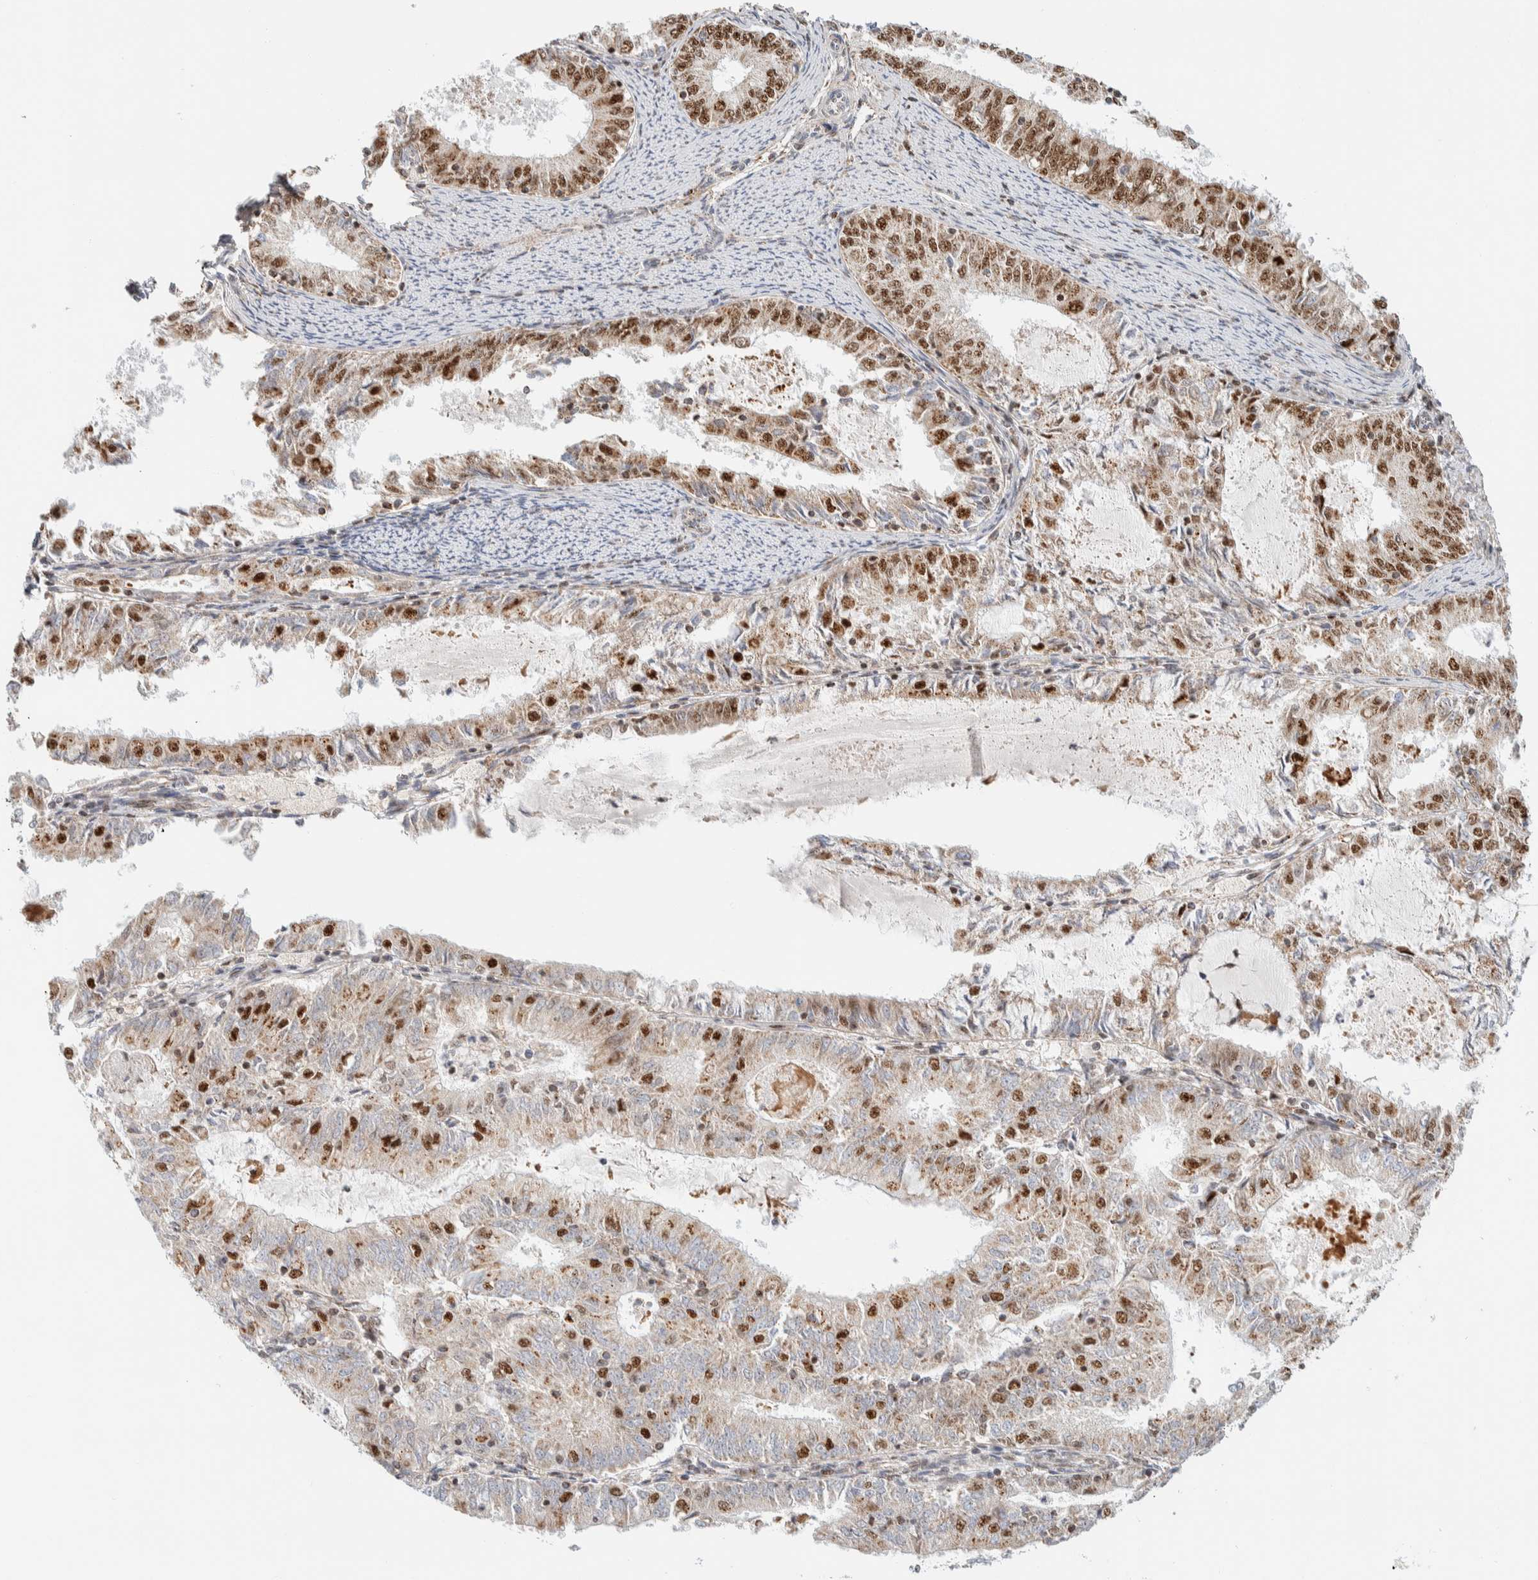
{"staining": {"intensity": "strong", "quantity": "25%-75%", "location": "cytoplasmic/membranous,nuclear"}, "tissue": "endometrial cancer", "cell_type": "Tumor cells", "image_type": "cancer", "snomed": [{"axis": "morphology", "description": "Adenocarcinoma, NOS"}, {"axis": "topography", "description": "Endometrium"}], "caption": "Endometrial adenocarcinoma stained with DAB (3,3'-diaminobenzidine) IHC reveals high levels of strong cytoplasmic/membranous and nuclear expression in approximately 25%-75% of tumor cells.", "gene": "TSPAN32", "patient": {"sex": "female", "age": 57}}